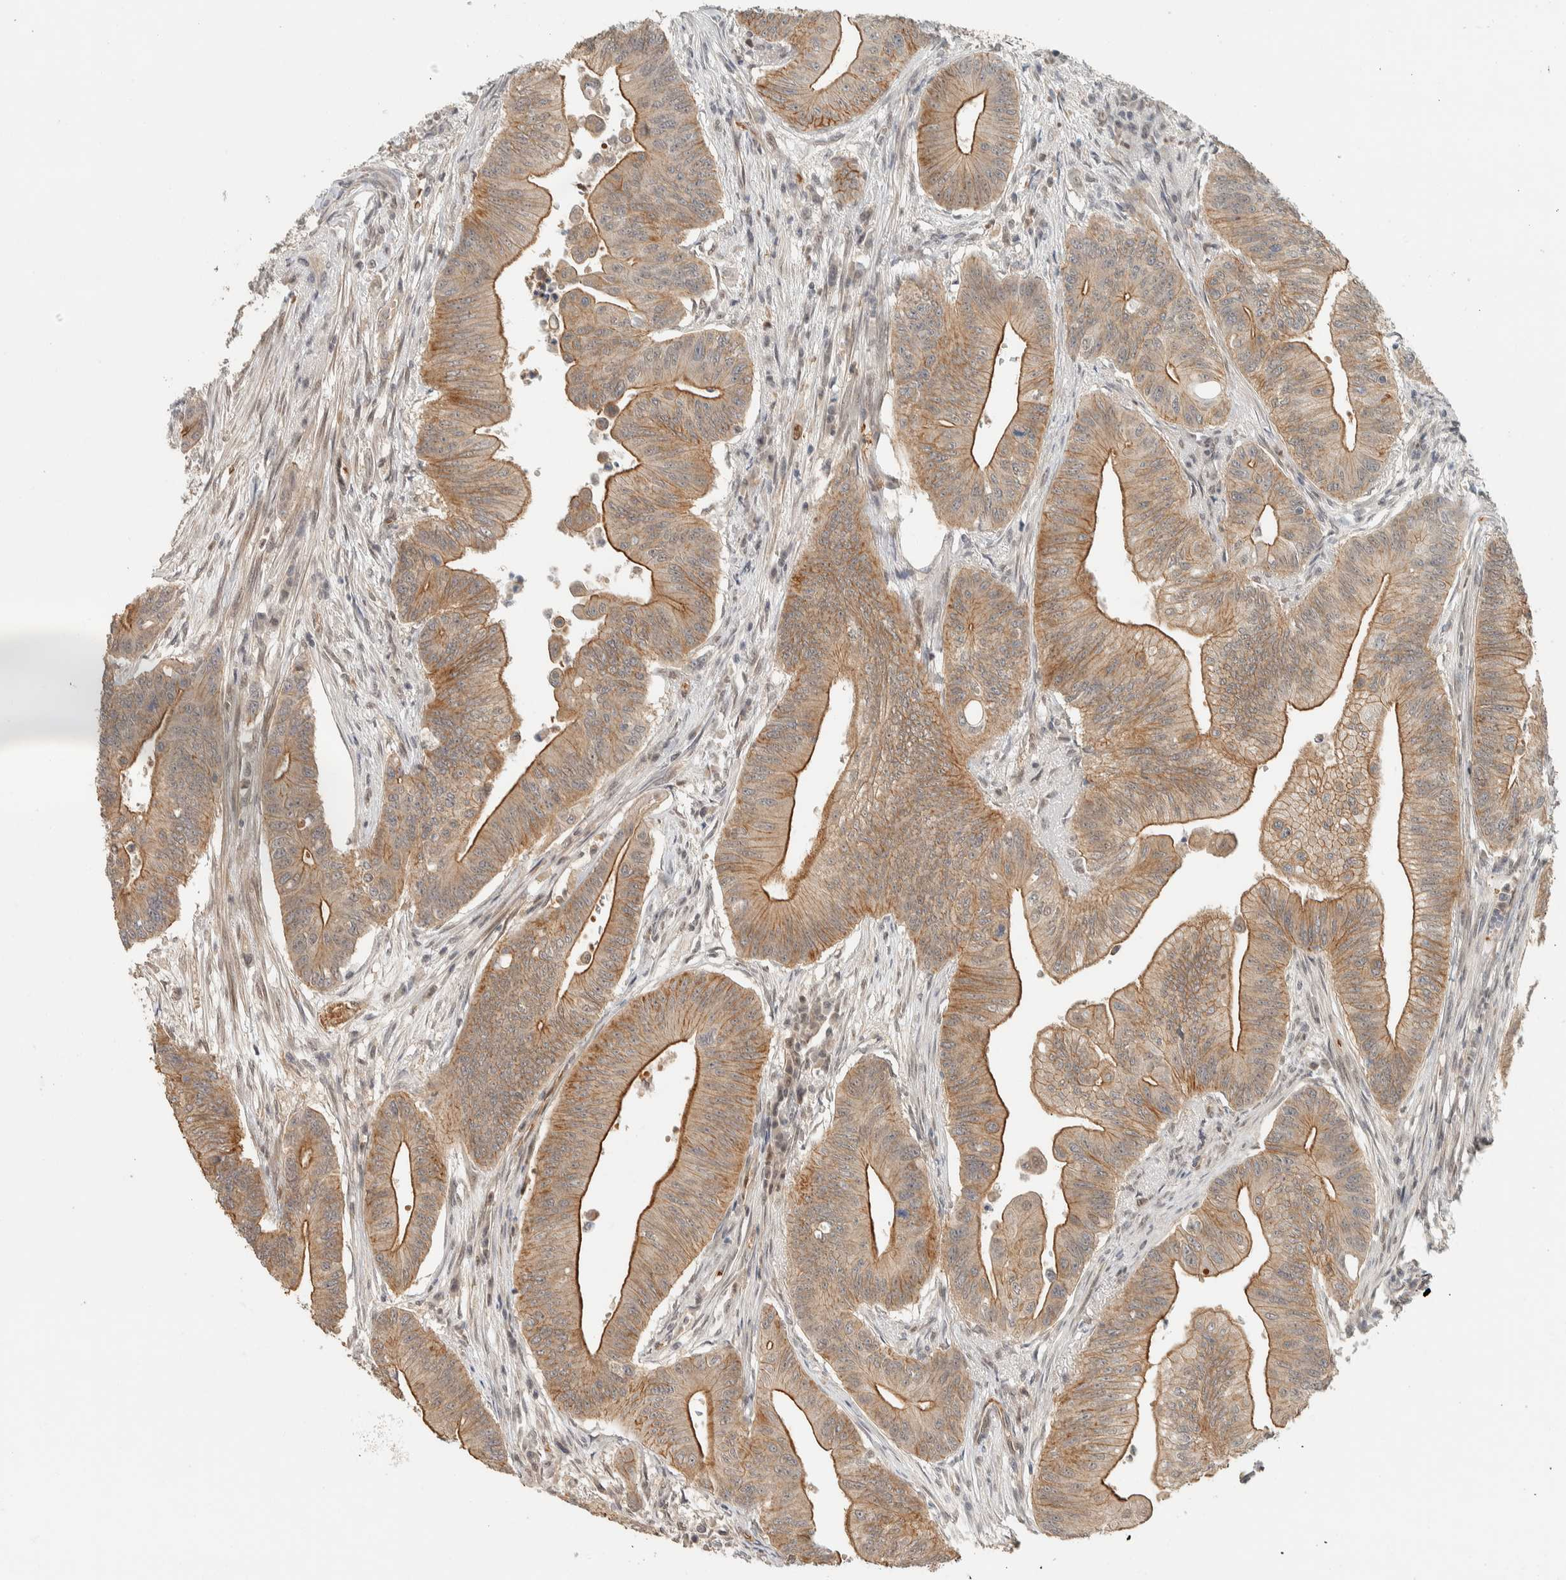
{"staining": {"intensity": "moderate", "quantity": ">75%", "location": "cytoplasmic/membranous"}, "tissue": "colorectal cancer", "cell_type": "Tumor cells", "image_type": "cancer", "snomed": [{"axis": "morphology", "description": "Adenoma, NOS"}, {"axis": "morphology", "description": "Adenocarcinoma, NOS"}, {"axis": "topography", "description": "Colon"}], "caption": "Colorectal cancer (adenocarcinoma) tissue exhibits moderate cytoplasmic/membranous staining in approximately >75% of tumor cells", "gene": "ZBTB2", "patient": {"sex": "male", "age": 79}}